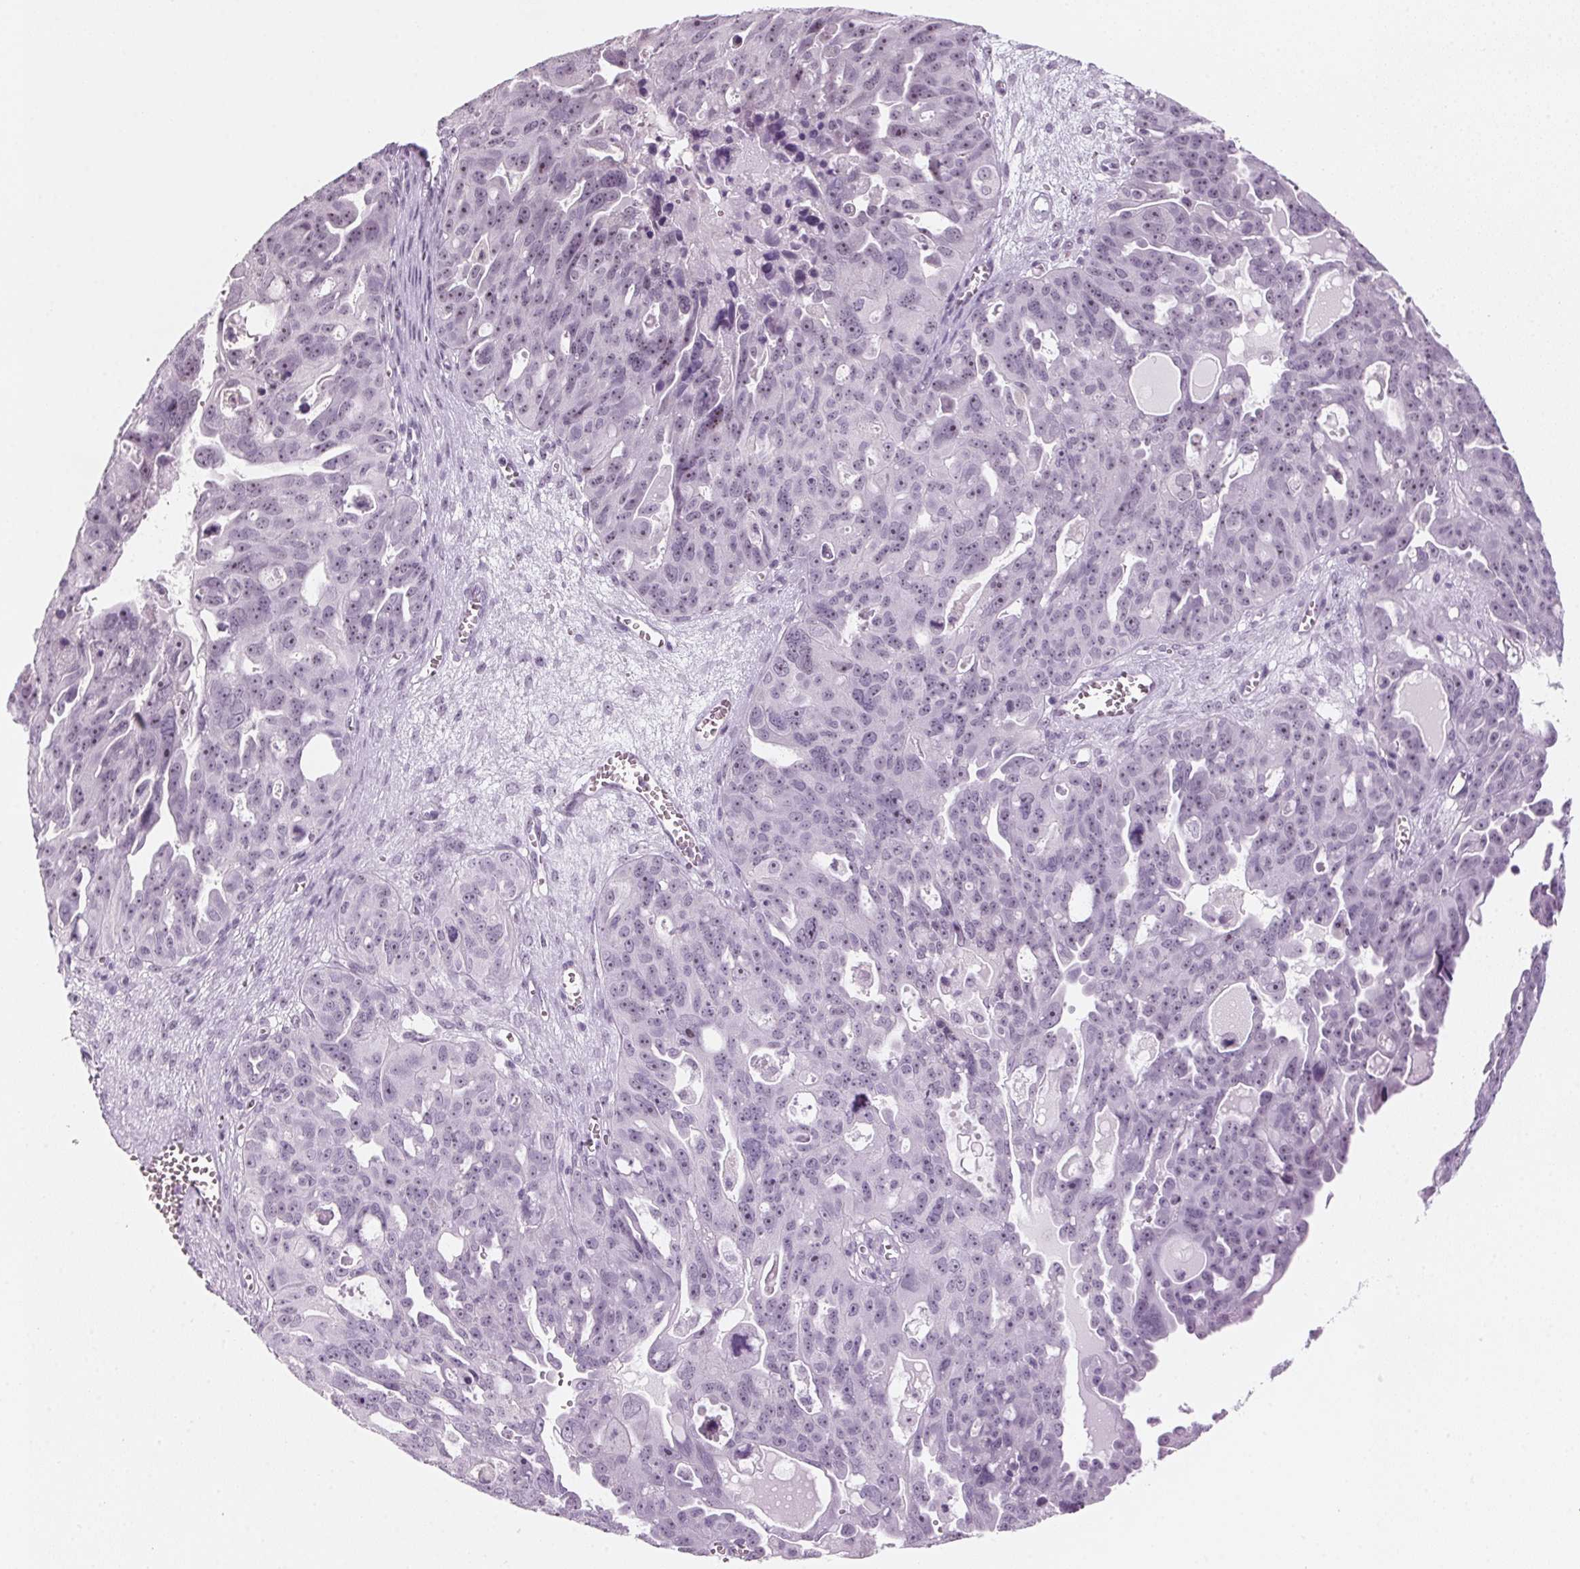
{"staining": {"intensity": "weak", "quantity": "<25%", "location": "nuclear"}, "tissue": "ovarian cancer", "cell_type": "Tumor cells", "image_type": "cancer", "snomed": [{"axis": "morphology", "description": "Carcinoma, endometroid"}, {"axis": "topography", "description": "Ovary"}], "caption": "Immunohistochemical staining of human endometroid carcinoma (ovarian) demonstrates no significant positivity in tumor cells.", "gene": "DNTTIP2", "patient": {"sex": "female", "age": 70}}